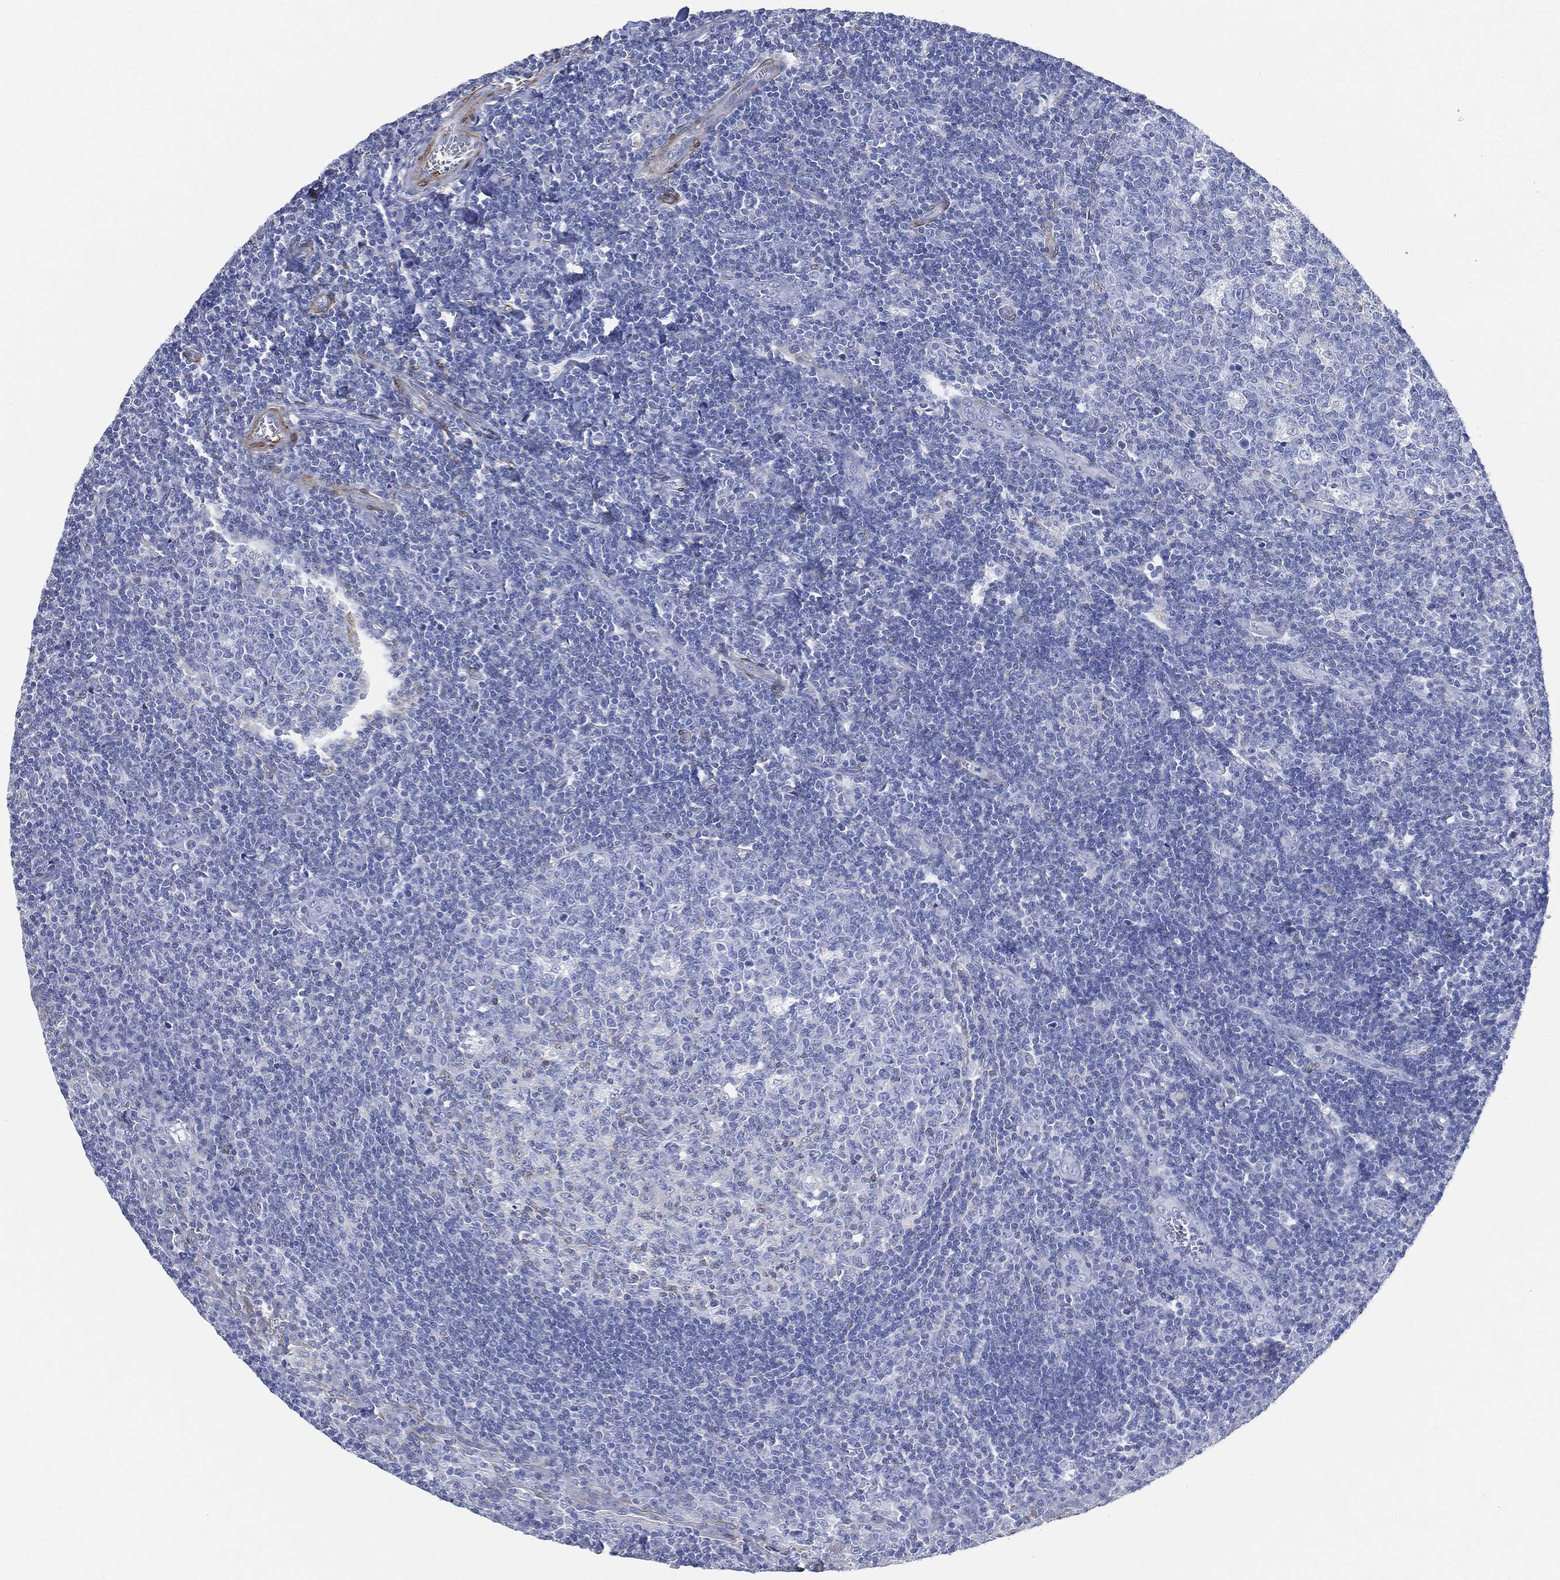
{"staining": {"intensity": "negative", "quantity": "none", "location": "none"}, "tissue": "tonsil", "cell_type": "Germinal center cells", "image_type": "normal", "snomed": [{"axis": "morphology", "description": "Normal tissue, NOS"}, {"axis": "topography", "description": "Tonsil"}], "caption": "IHC micrograph of normal human tonsil stained for a protein (brown), which exhibits no staining in germinal center cells. Nuclei are stained in blue.", "gene": "TAGLN", "patient": {"sex": "female", "age": 13}}